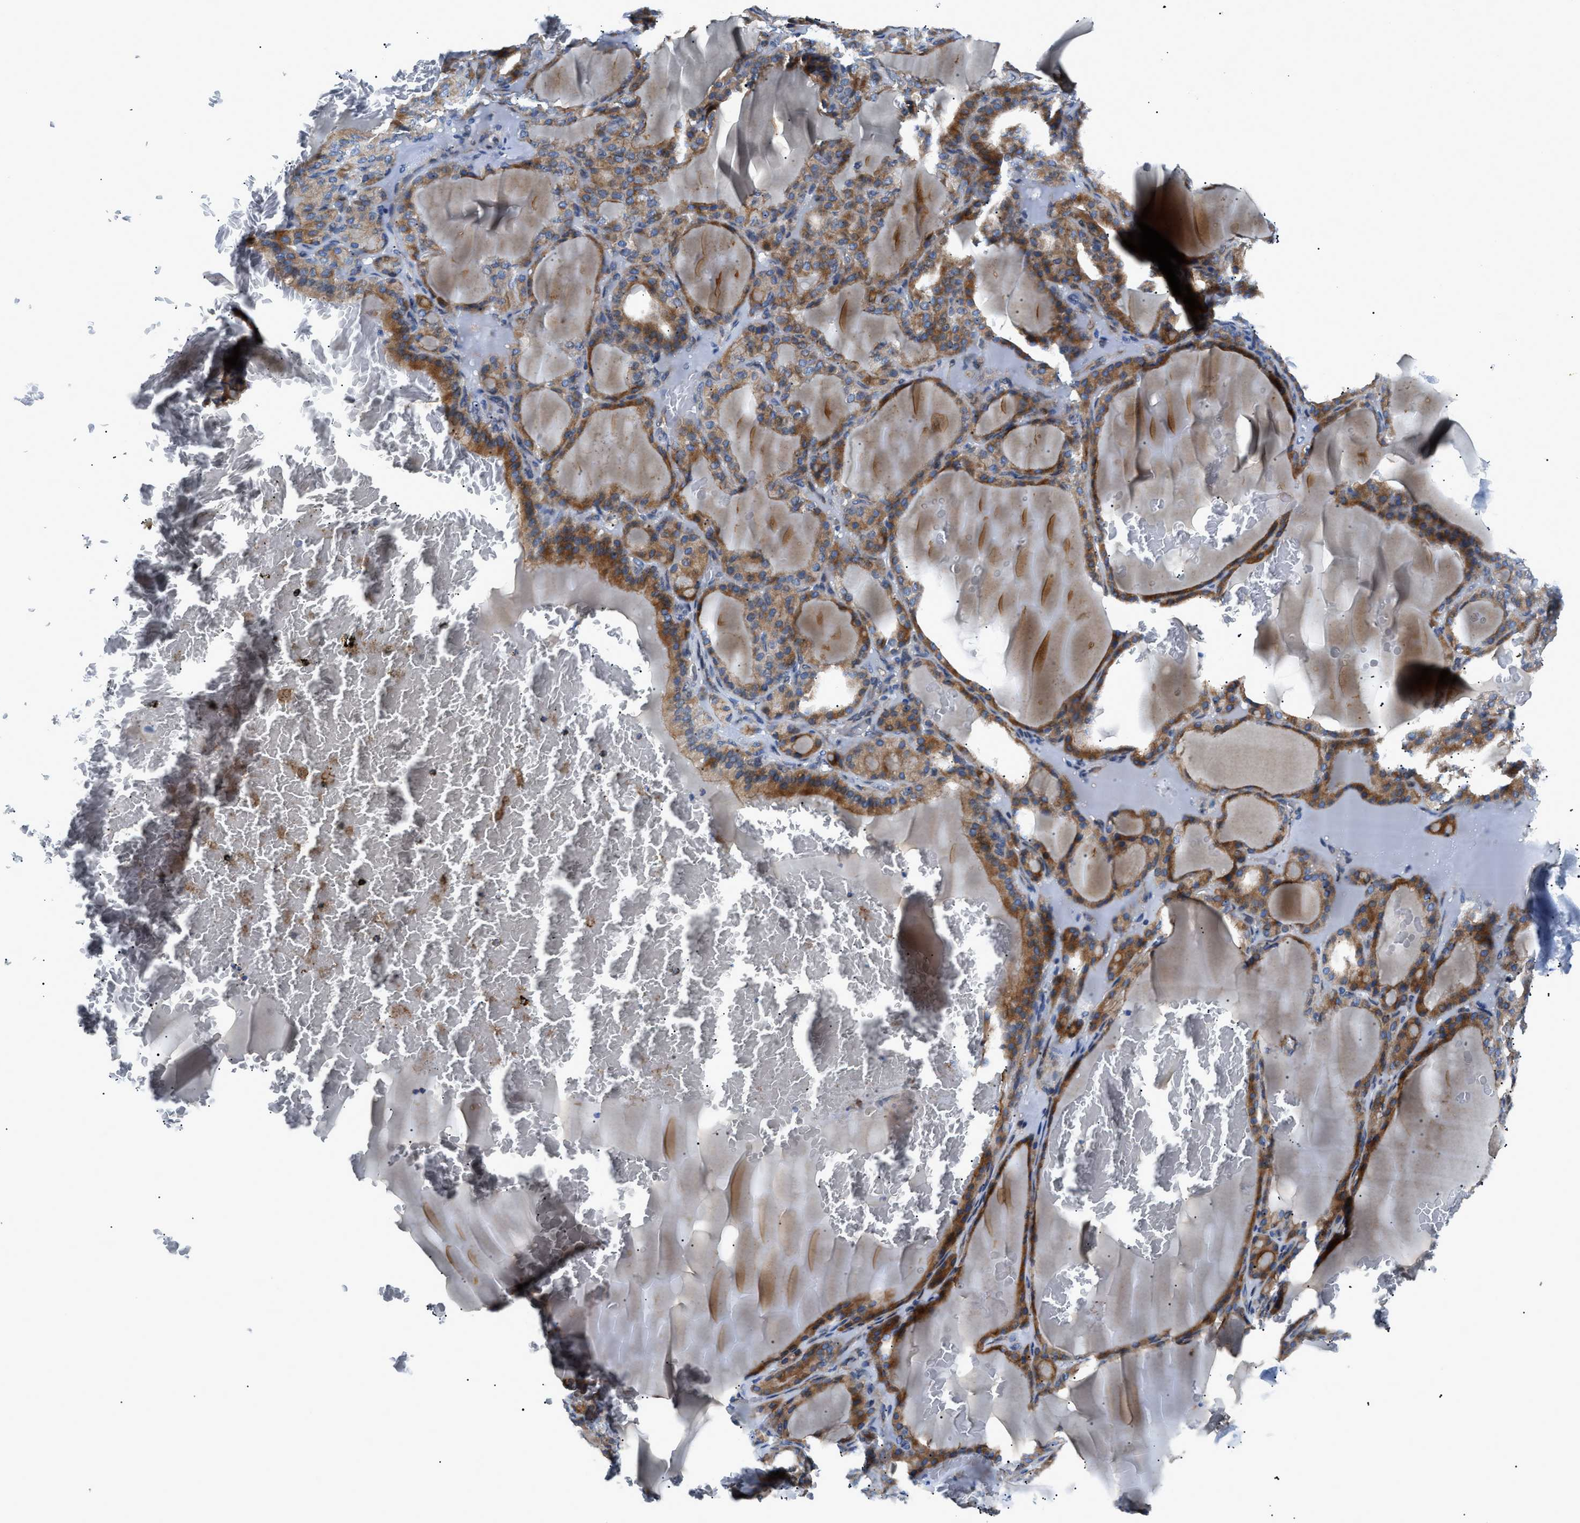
{"staining": {"intensity": "moderate", "quantity": ">75%", "location": "cytoplasmic/membranous"}, "tissue": "thyroid gland", "cell_type": "Glandular cells", "image_type": "normal", "snomed": [{"axis": "morphology", "description": "Normal tissue, NOS"}, {"axis": "topography", "description": "Thyroid gland"}], "caption": "Moderate cytoplasmic/membranous protein staining is appreciated in approximately >75% of glandular cells in thyroid gland. The protein of interest is shown in brown color, while the nuclei are stained blue.", "gene": "ZDHHC24", "patient": {"sex": "female", "age": 28}}